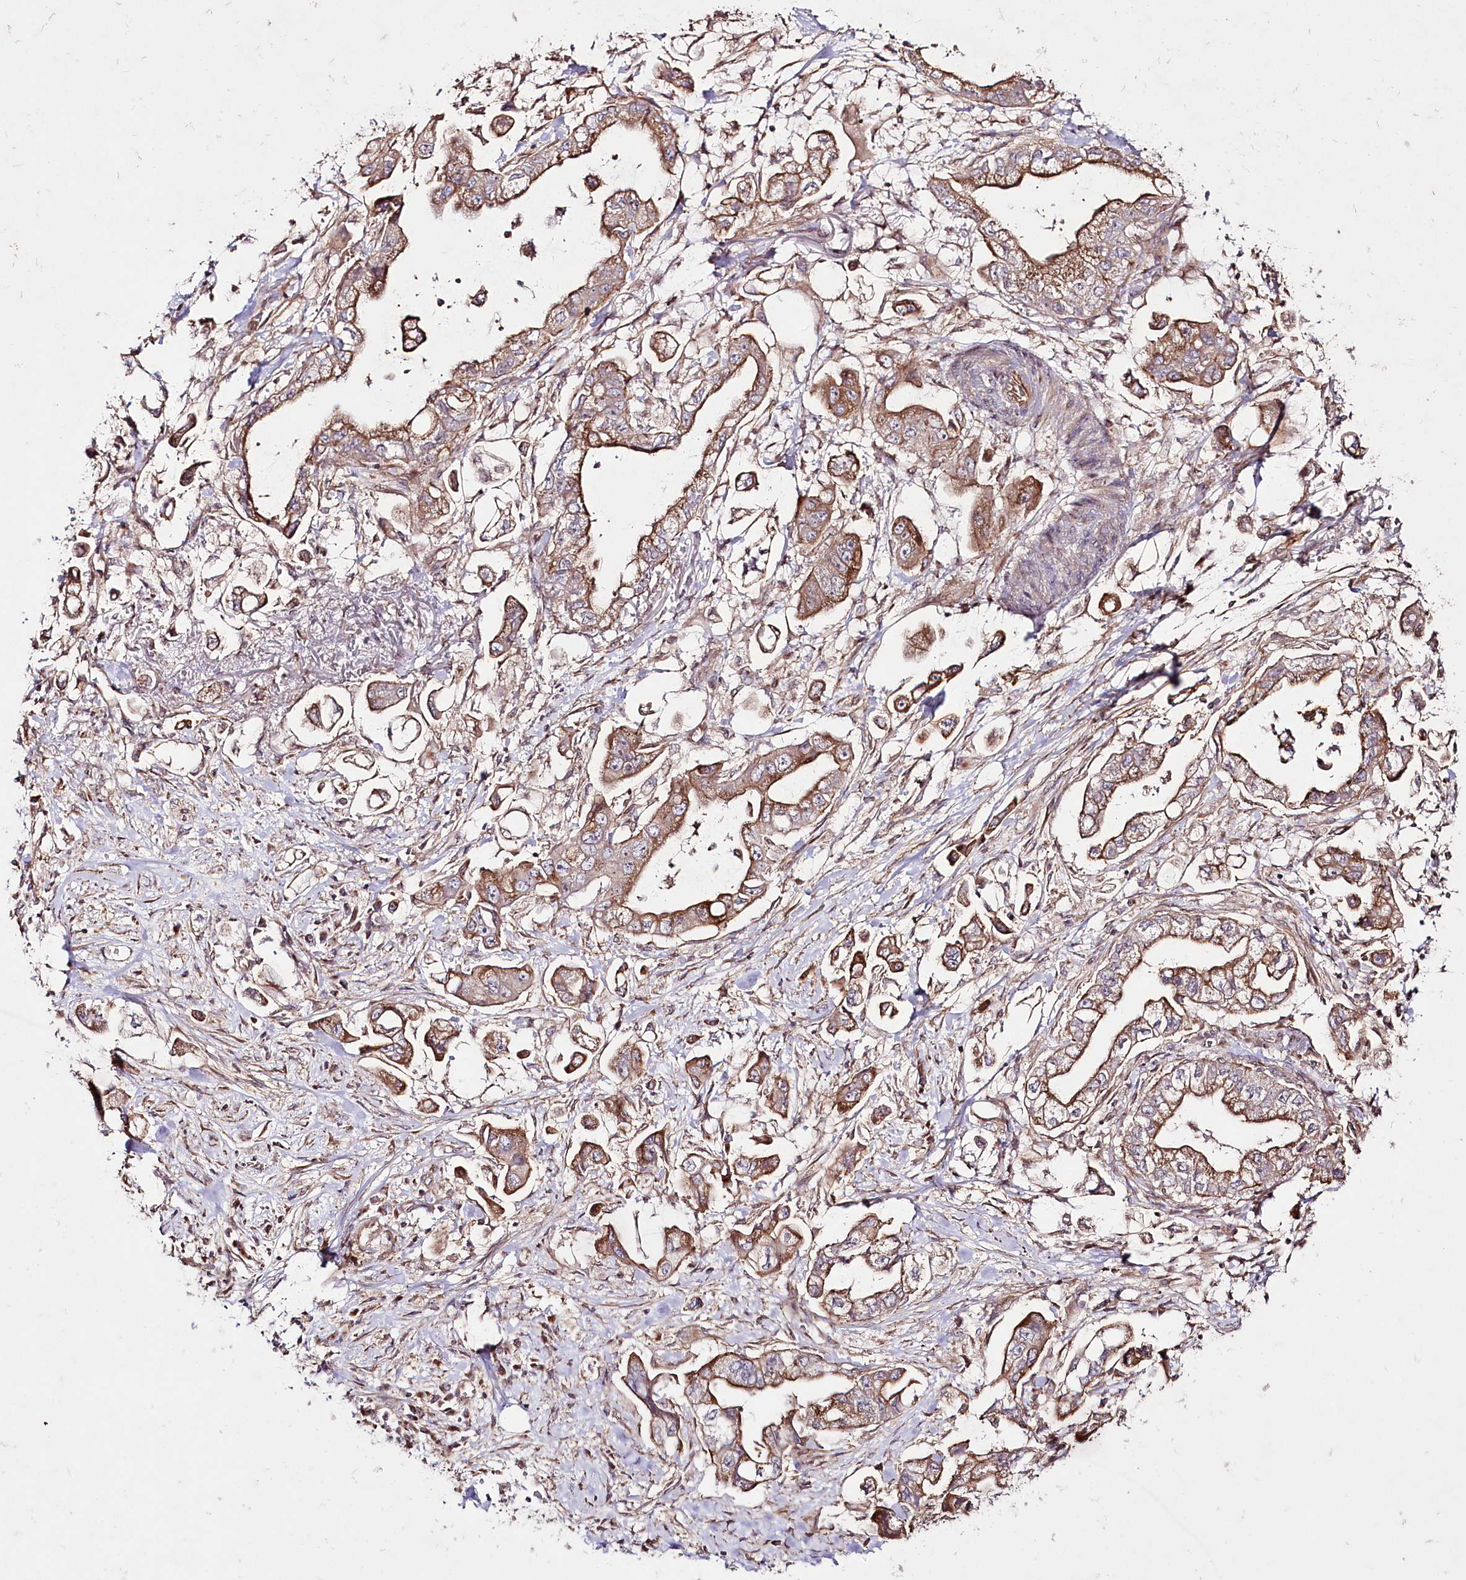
{"staining": {"intensity": "moderate", "quantity": ">75%", "location": "cytoplasmic/membranous"}, "tissue": "stomach cancer", "cell_type": "Tumor cells", "image_type": "cancer", "snomed": [{"axis": "morphology", "description": "Adenocarcinoma, NOS"}, {"axis": "topography", "description": "Stomach"}], "caption": "Tumor cells reveal medium levels of moderate cytoplasmic/membranous positivity in approximately >75% of cells in human stomach adenocarcinoma.", "gene": "REXO2", "patient": {"sex": "male", "age": 62}}